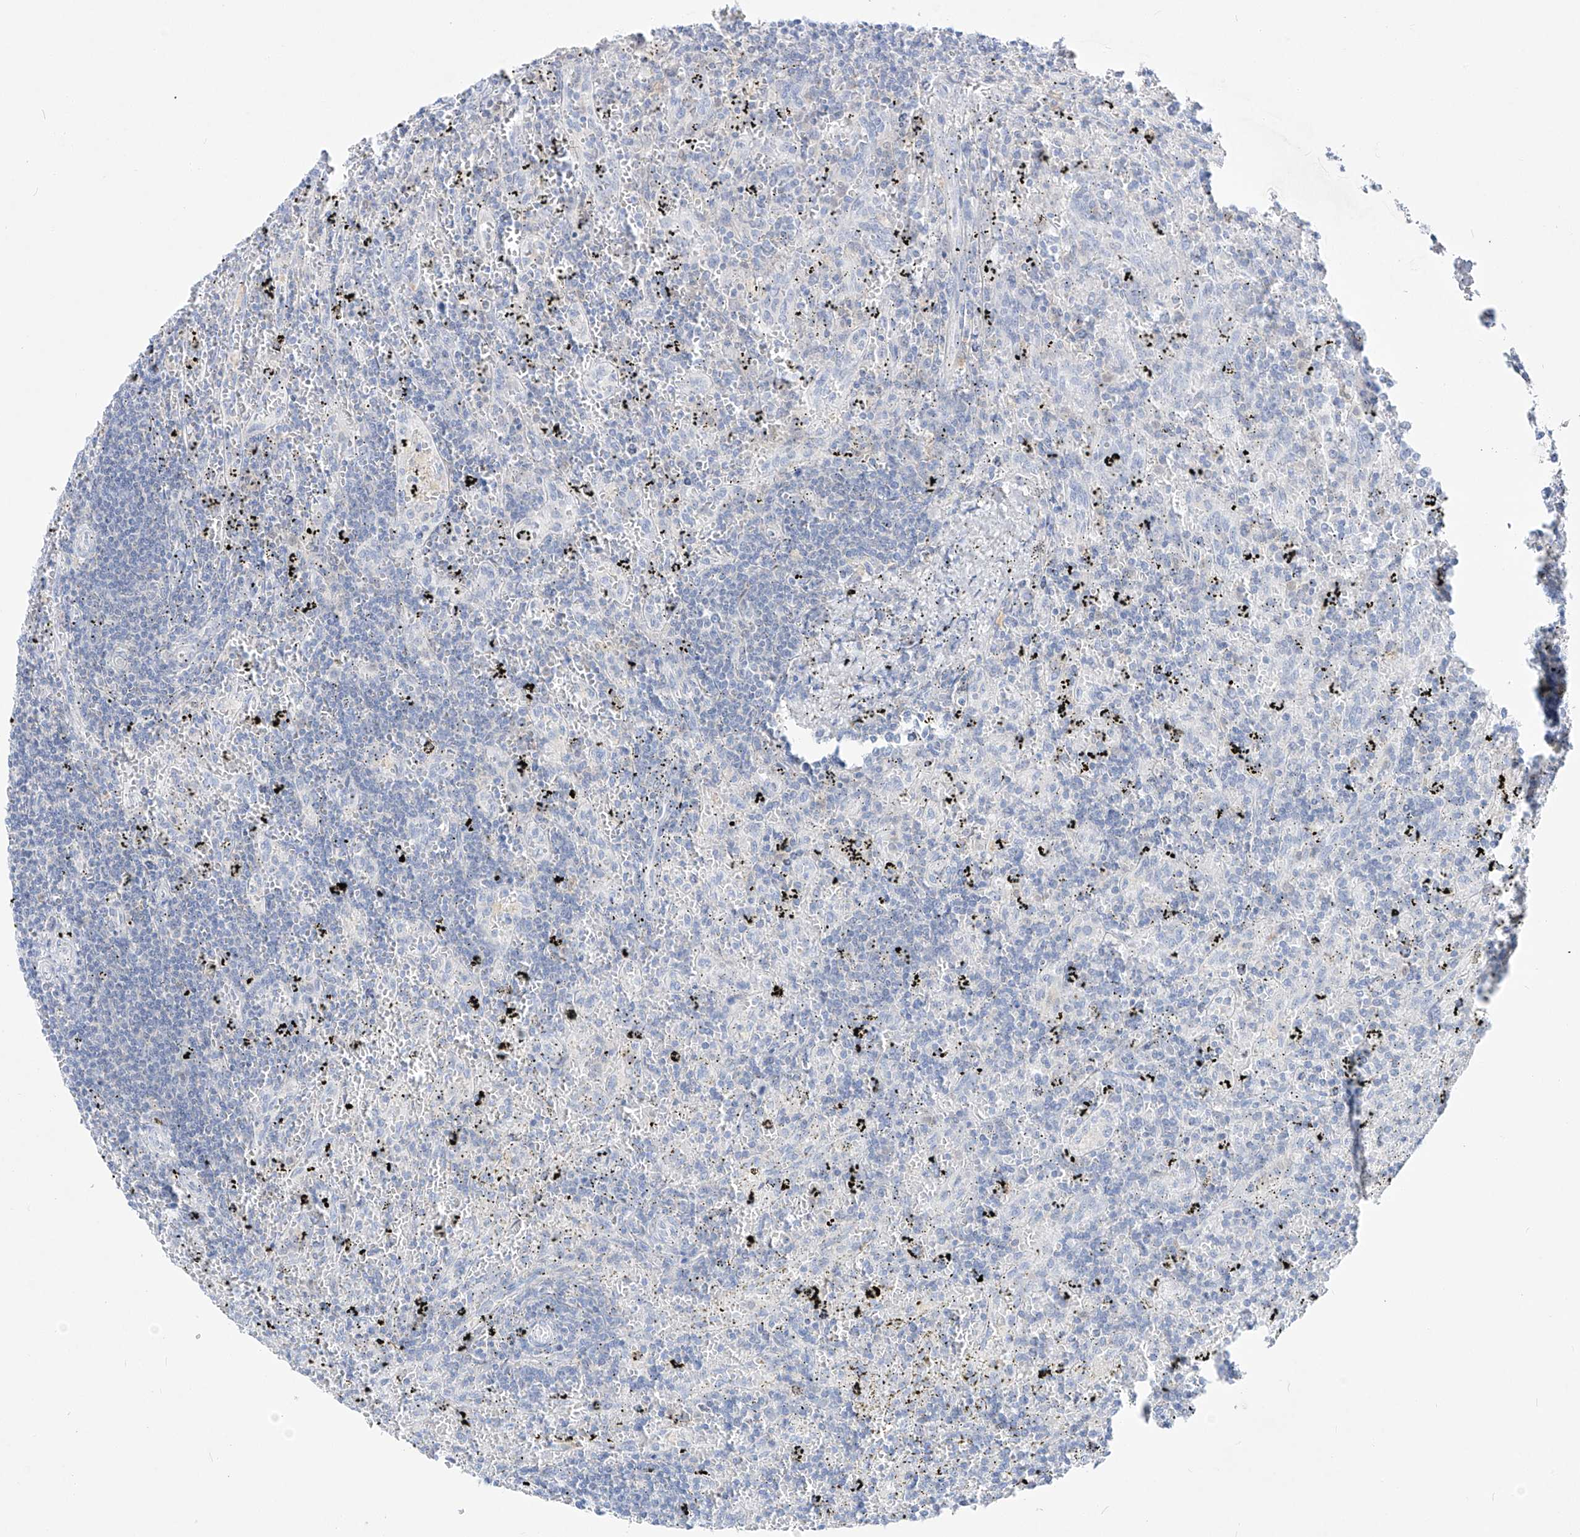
{"staining": {"intensity": "negative", "quantity": "none", "location": "none"}, "tissue": "lymphoma", "cell_type": "Tumor cells", "image_type": "cancer", "snomed": [{"axis": "morphology", "description": "Malignant lymphoma, non-Hodgkin's type, Low grade"}, {"axis": "topography", "description": "Spleen"}], "caption": "Tumor cells show no significant protein expression in malignant lymphoma, non-Hodgkin's type (low-grade). (DAB (3,3'-diaminobenzidine) IHC, high magnification).", "gene": "UFL1", "patient": {"sex": "male", "age": 76}}